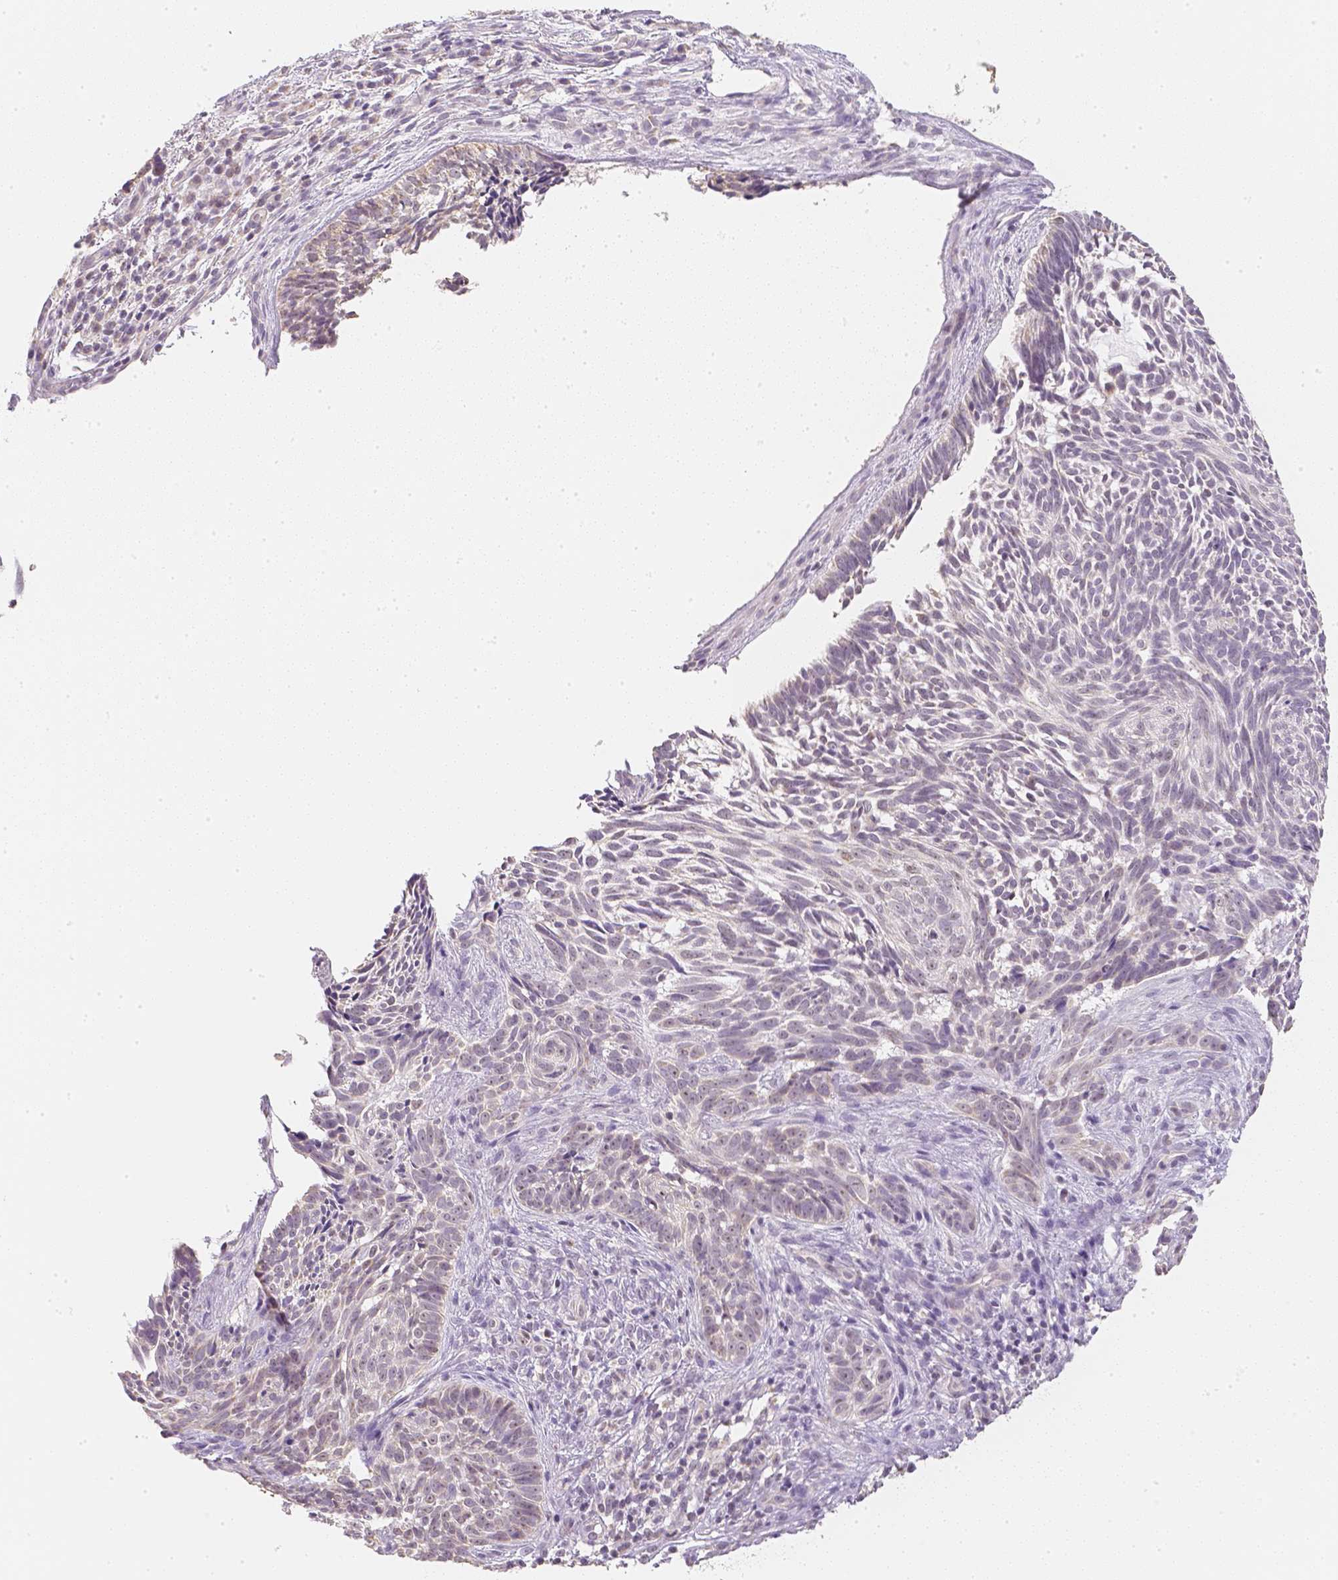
{"staining": {"intensity": "moderate", "quantity": ">75%", "location": "nuclear"}, "tissue": "skin cancer", "cell_type": "Tumor cells", "image_type": "cancer", "snomed": [{"axis": "morphology", "description": "Basal cell carcinoma"}, {"axis": "topography", "description": "Skin"}], "caption": "IHC (DAB (3,3'-diaminobenzidine)) staining of skin cancer demonstrates moderate nuclear protein staining in about >75% of tumor cells. (IHC, brightfield microscopy, high magnification).", "gene": "NVL", "patient": {"sex": "male", "age": 65}}